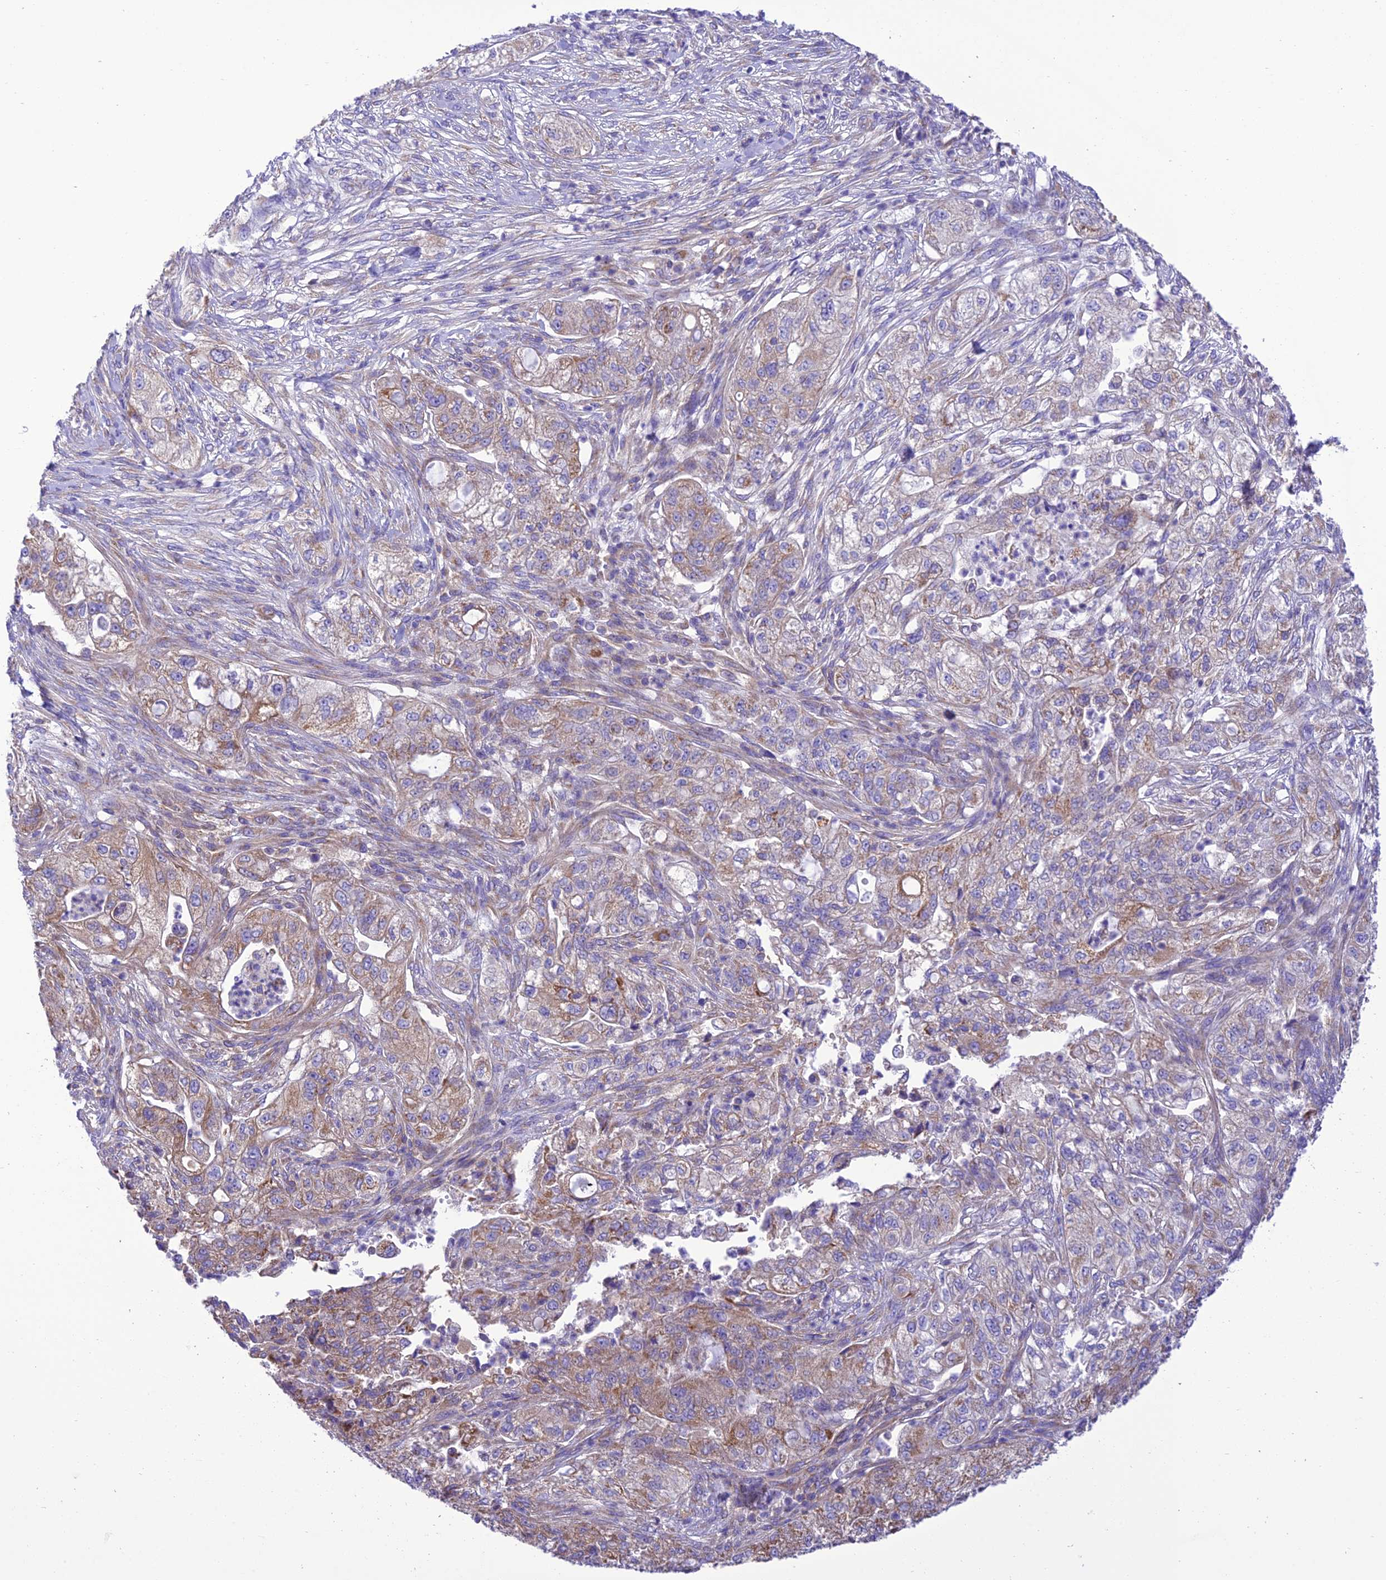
{"staining": {"intensity": "moderate", "quantity": "<25%", "location": "cytoplasmic/membranous"}, "tissue": "pancreatic cancer", "cell_type": "Tumor cells", "image_type": "cancer", "snomed": [{"axis": "morphology", "description": "Adenocarcinoma, NOS"}, {"axis": "topography", "description": "Pancreas"}], "caption": "Human adenocarcinoma (pancreatic) stained with a protein marker reveals moderate staining in tumor cells.", "gene": "MAP3K12", "patient": {"sex": "female", "age": 78}}